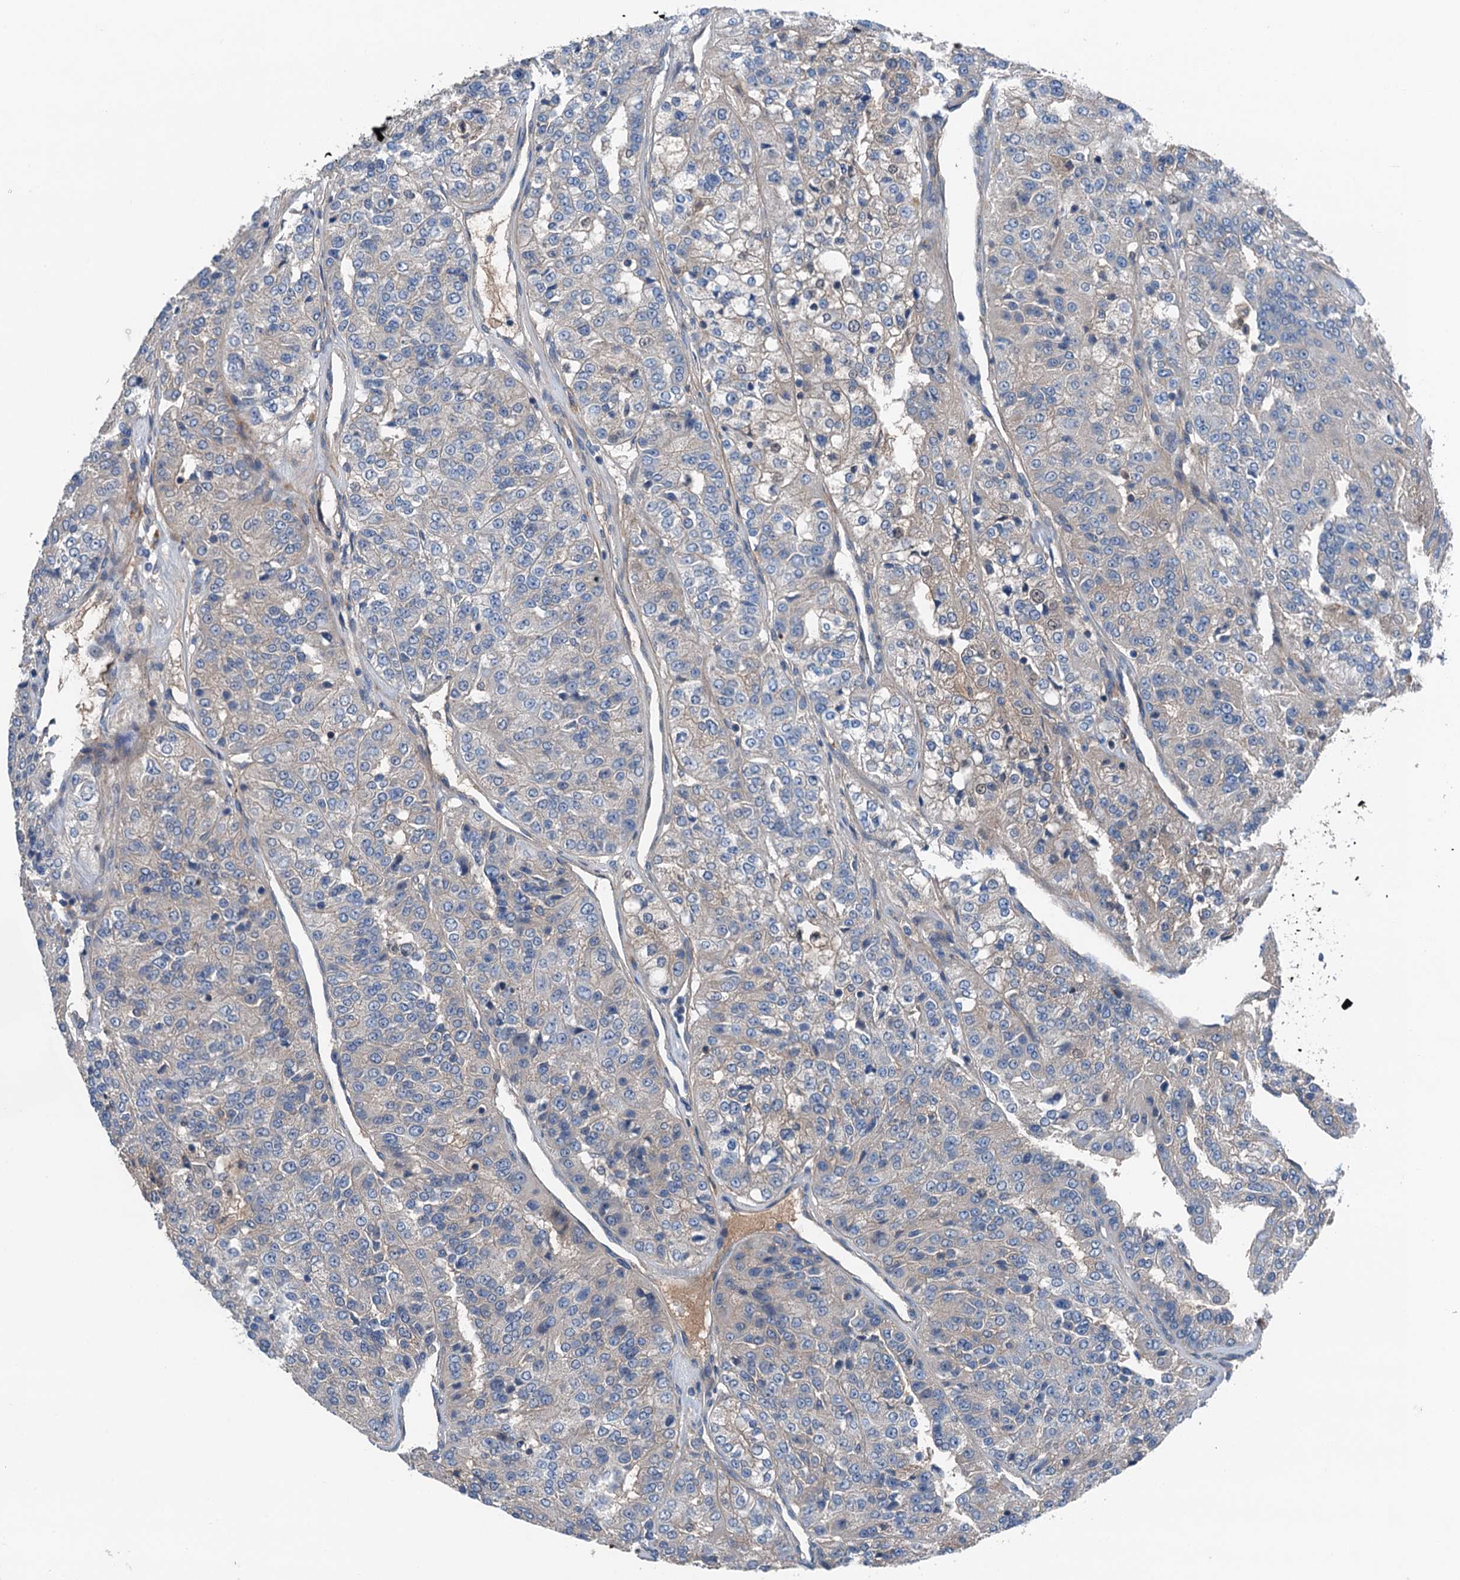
{"staining": {"intensity": "negative", "quantity": "none", "location": "none"}, "tissue": "renal cancer", "cell_type": "Tumor cells", "image_type": "cancer", "snomed": [{"axis": "morphology", "description": "Adenocarcinoma, NOS"}, {"axis": "topography", "description": "Kidney"}], "caption": "Tumor cells show no significant protein expression in renal cancer (adenocarcinoma). Nuclei are stained in blue.", "gene": "SLC2A10", "patient": {"sex": "female", "age": 63}}